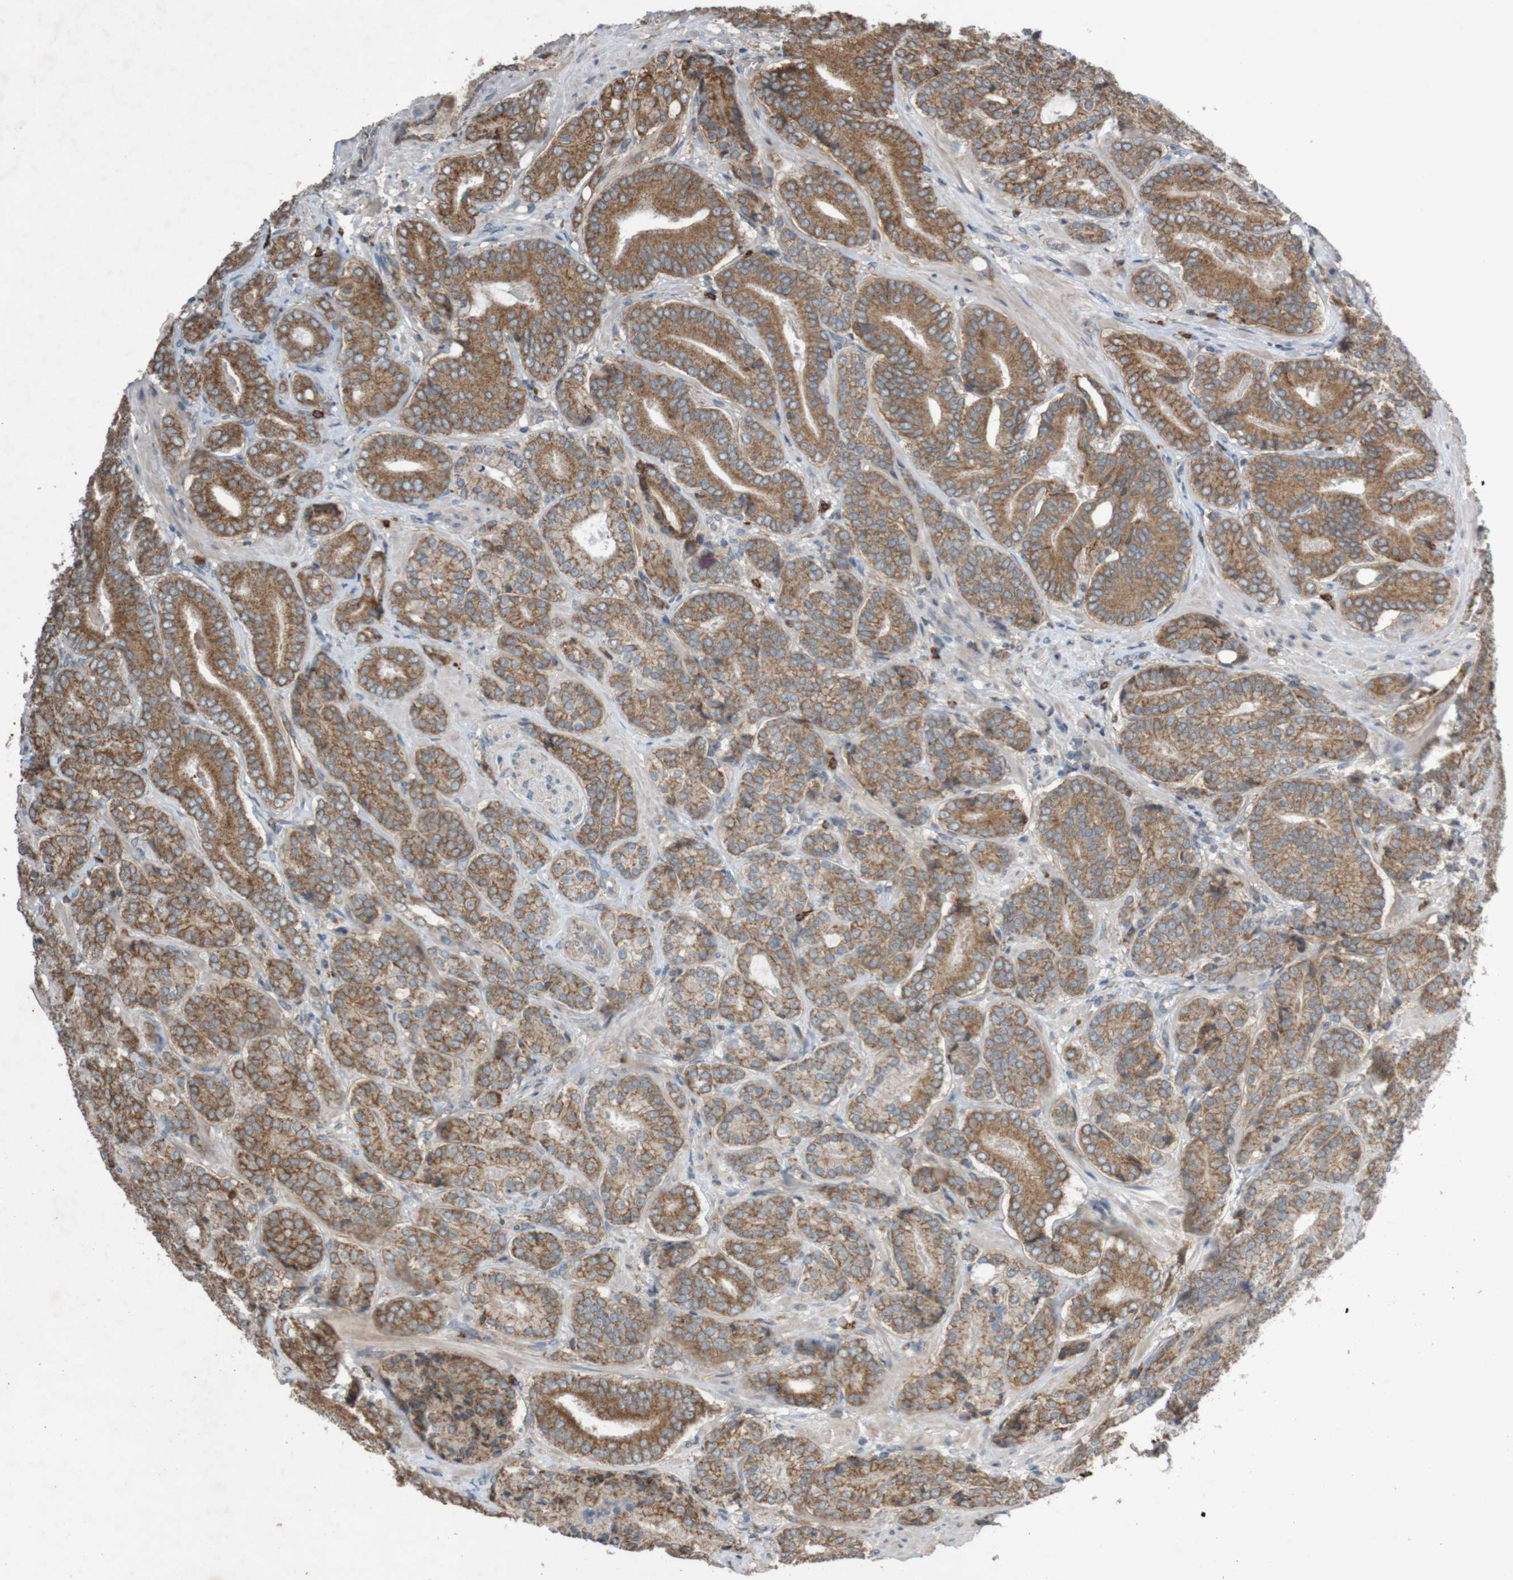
{"staining": {"intensity": "moderate", "quantity": ">75%", "location": "cytoplasmic/membranous"}, "tissue": "prostate cancer", "cell_type": "Tumor cells", "image_type": "cancer", "snomed": [{"axis": "morphology", "description": "Adenocarcinoma, High grade"}, {"axis": "topography", "description": "Prostate"}], "caption": "Tumor cells display medium levels of moderate cytoplasmic/membranous positivity in about >75% of cells in prostate high-grade adenocarcinoma. The staining was performed using DAB (3,3'-diaminobenzidine) to visualize the protein expression in brown, while the nuclei were stained in blue with hematoxylin (Magnification: 20x).", "gene": "B3GAT2", "patient": {"sex": "male", "age": 61}}